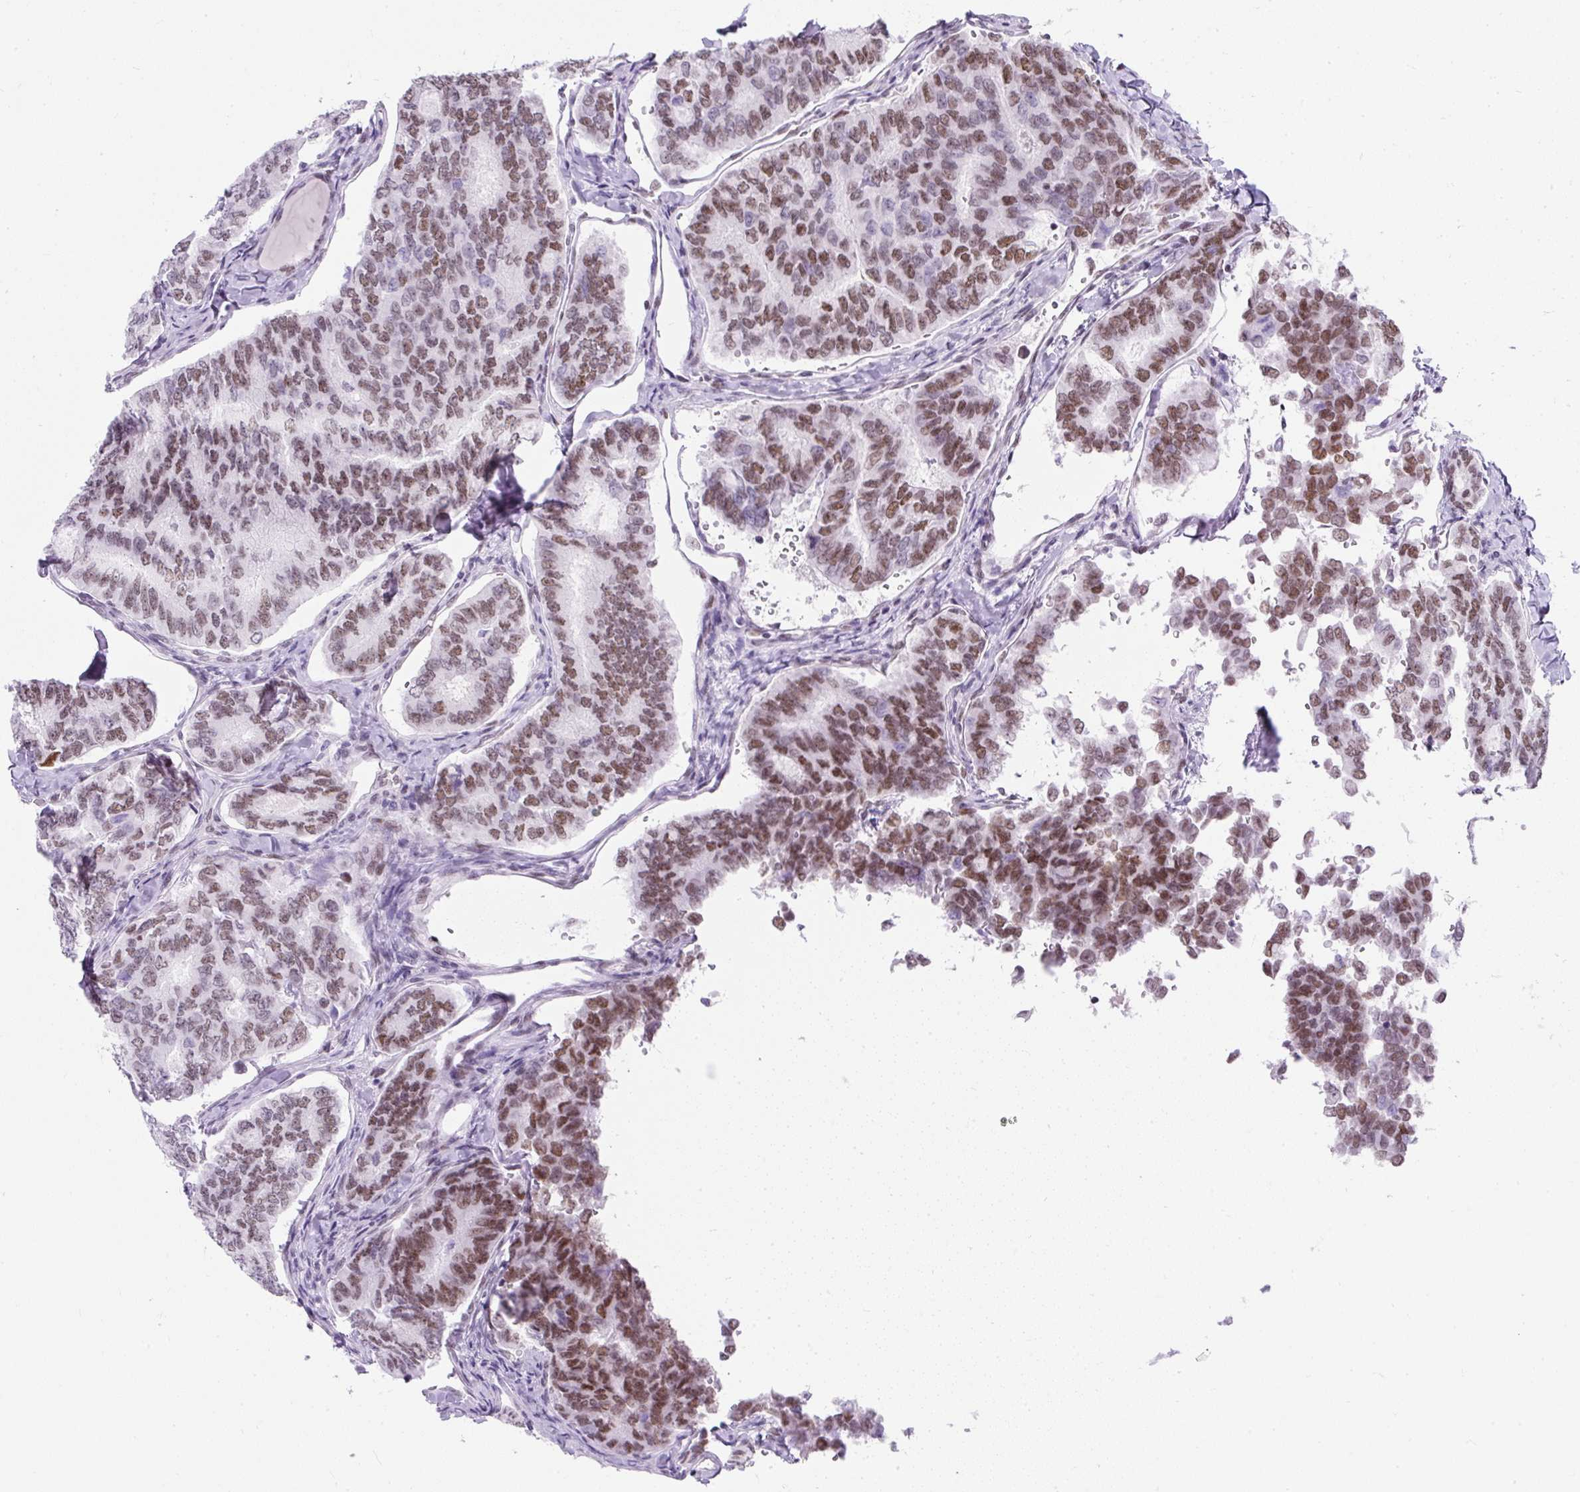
{"staining": {"intensity": "moderate", "quantity": ">75%", "location": "nuclear"}, "tissue": "thyroid cancer", "cell_type": "Tumor cells", "image_type": "cancer", "snomed": [{"axis": "morphology", "description": "Papillary adenocarcinoma, NOS"}, {"axis": "topography", "description": "Thyroid gland"}], "caption": "Thyroid papillary adenocarcinoma was stained to show a protein in brown. There is medium levels of moderate nuclear staining in approximately >75% of tumor cells.", "gene": "PLCXD2", "patient": {"sex": "female", "age": 35}}